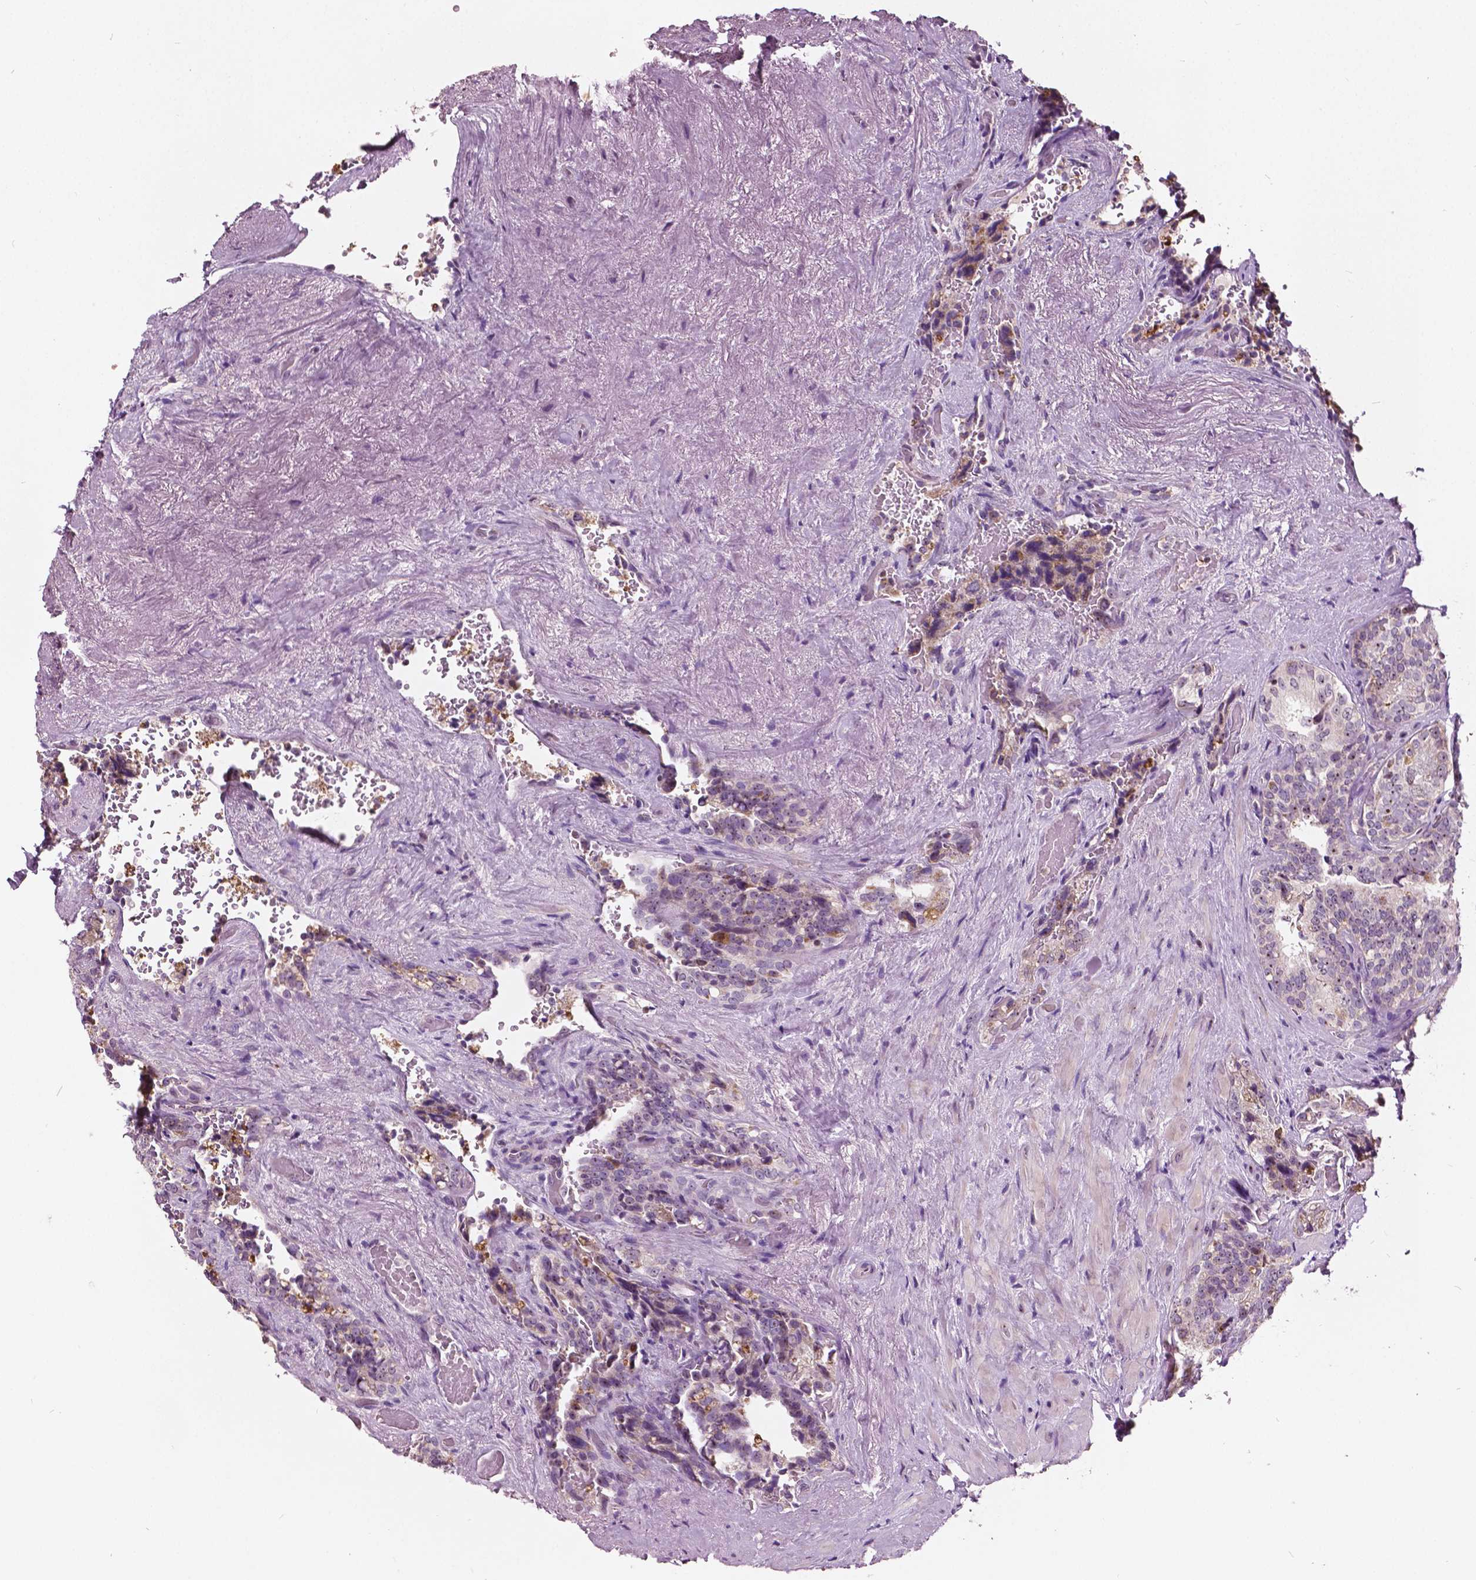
{"staining": {"intensity": "weak", "quantity": "<25%", "location": "cytoplasmic/membranous"}, "tissue": "seminal vesicle", "cell_type": "Glandular cells", "image_type": "normal", "snomed": [{"axis": "morphology", "description": "Normal tissue, NOS"}, {"axis": "topography", "description": "Seminal veicle"}], "caption": "This histopathology image is of normal seminal vesicle stained with IHC to label a protein in brown with the nuclei are counter-stained blue. There is no positivity in glandular cells. The staining is performed using DAB brown chromogen with nuclei counter-stained in using hematoxylin.", "gene": "ODF3L2", "patient": {"sex": "male", "age": 69}}